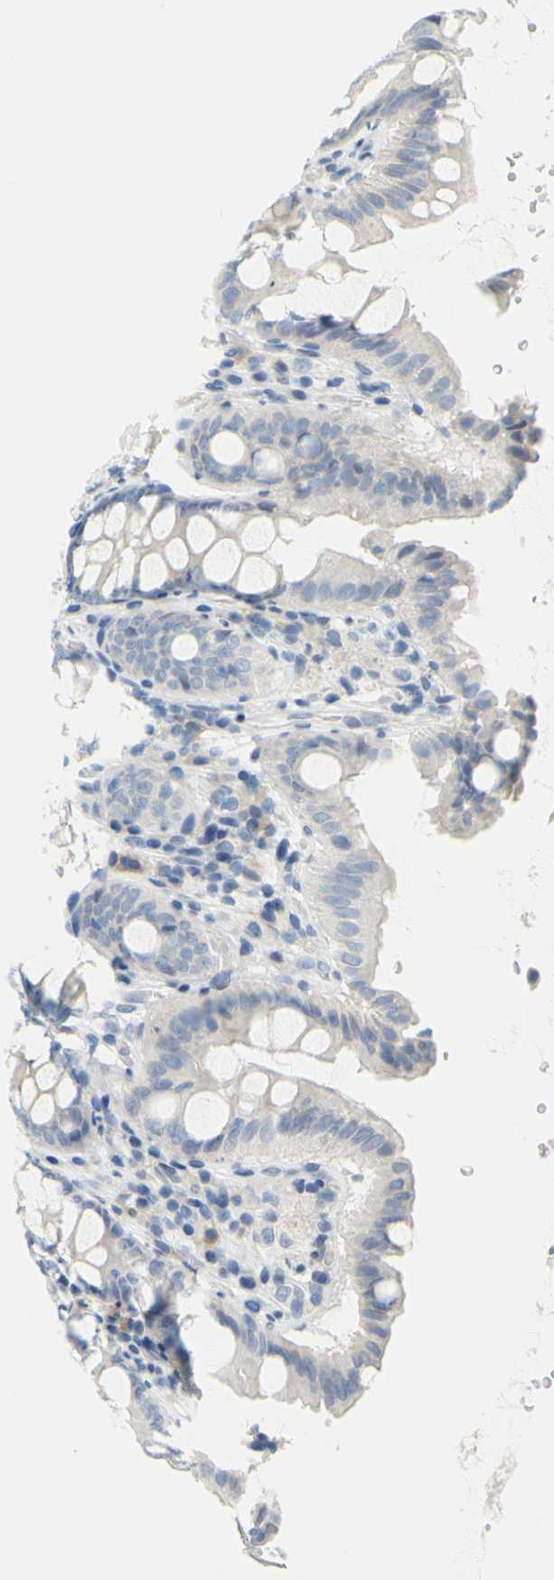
{"staining": {"intensity": "negative", "quantity": "none", "location": "none"}, "tissue": "colon", "cell_type": "Endothelial cells", "image_type": "normal", "snomed": [{"axis": "morphology", "description": "Normal tissue, NOS"}, {"axis": "topography", "description": "Colon"}], "caption": "Histopathology image shows no protein expression in endothelial cells of normal colon.", "gene": "DCT", "patient": {"sex": "female", "age": 61}}